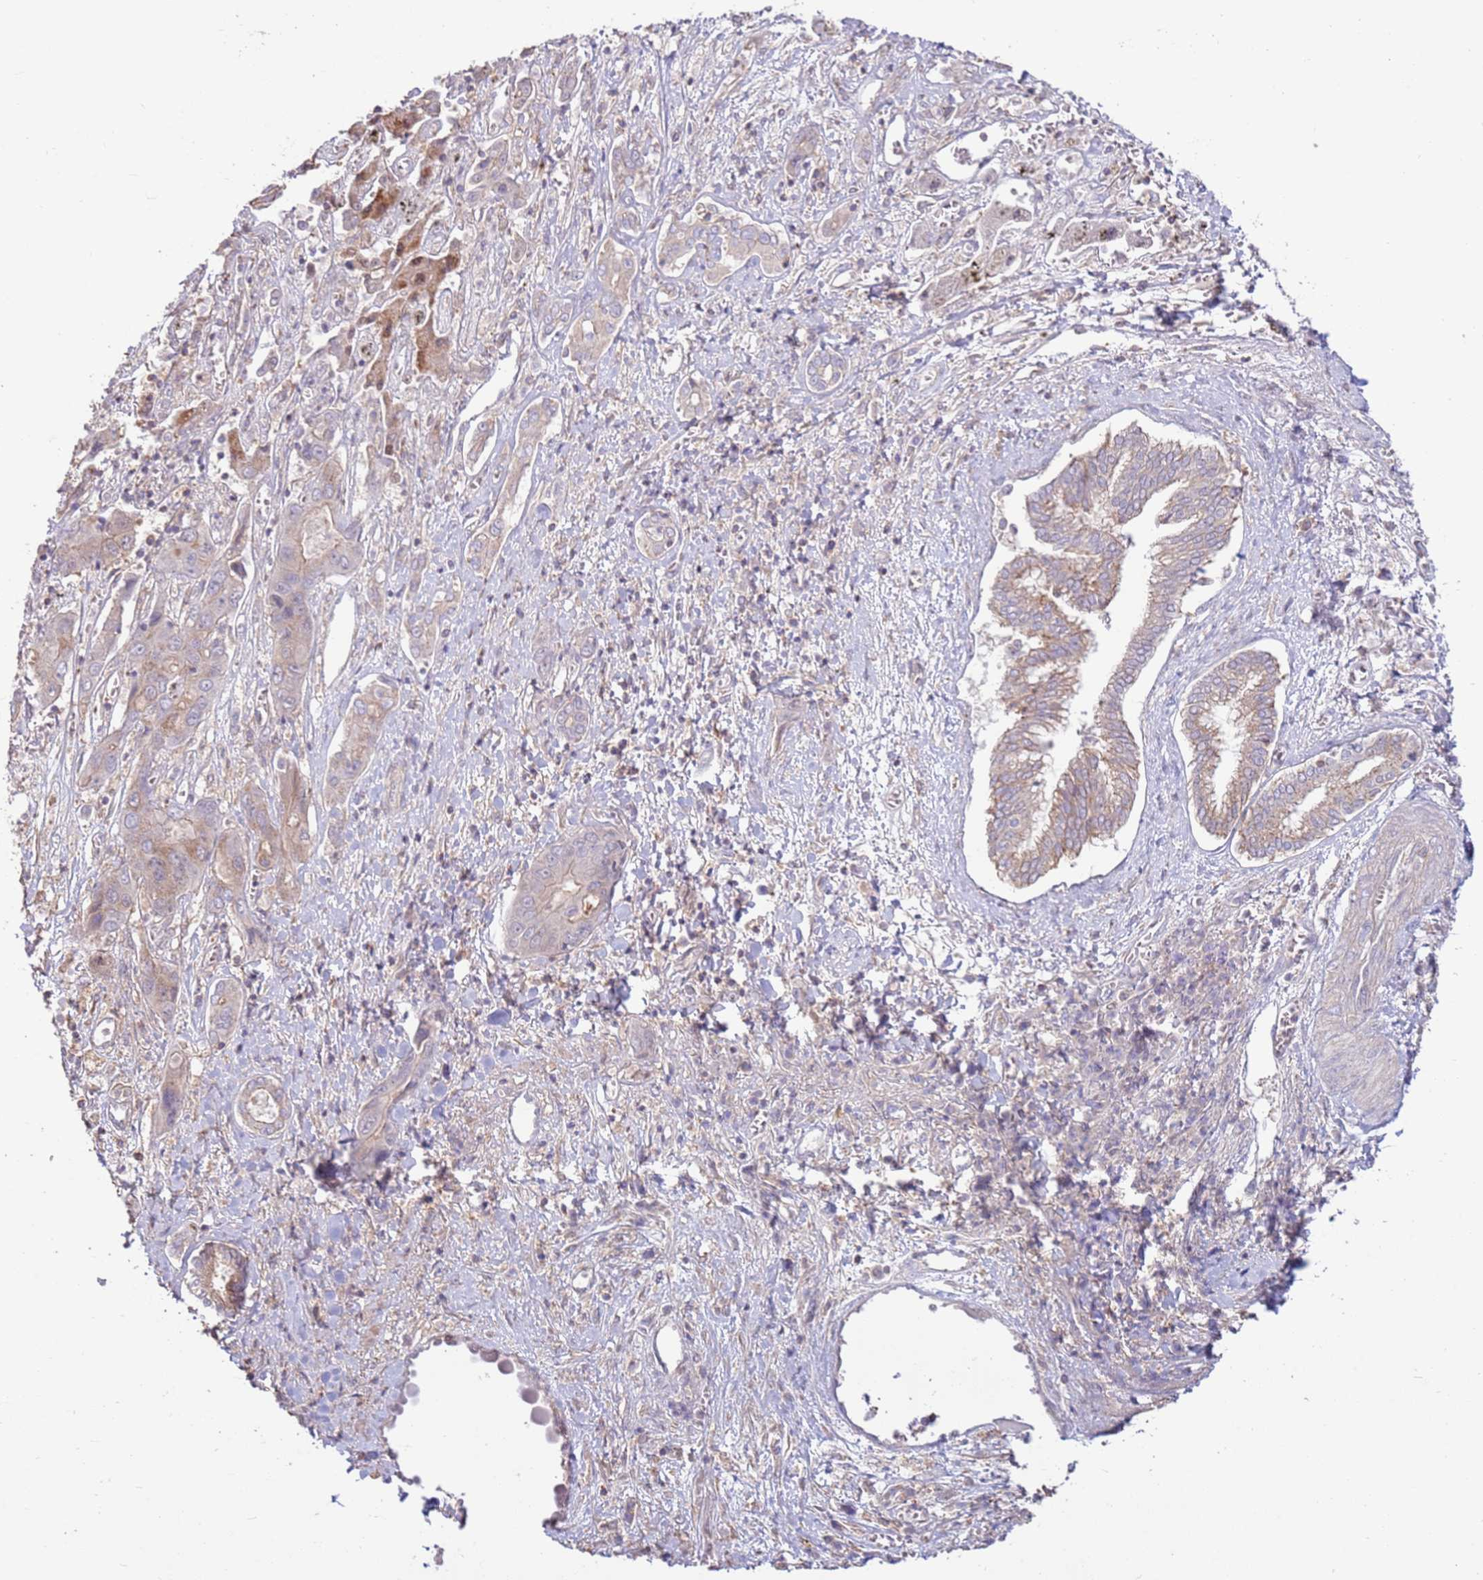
{"staining": {"intensity": "moderate", "quantity": "<25%", "location": "cytoplasmic/membranous"}, "tissue": "liver cancer", "cell_type": "Tumor cells", "image_type": "cancer", "snomed": [{"axis": "morphology", "description": "Cholangiocarcinoma"}, {"axis": "topography", "description": "Liver"}], "caption": "This is a histology image of immunohistochemistry (IHC) staining of liver cancer, which shows moderate staining in the cytoplasmic/membranous of tumor cells.", "gene": "EVA1B", "patient": {"sex": "male", "age": 67}}